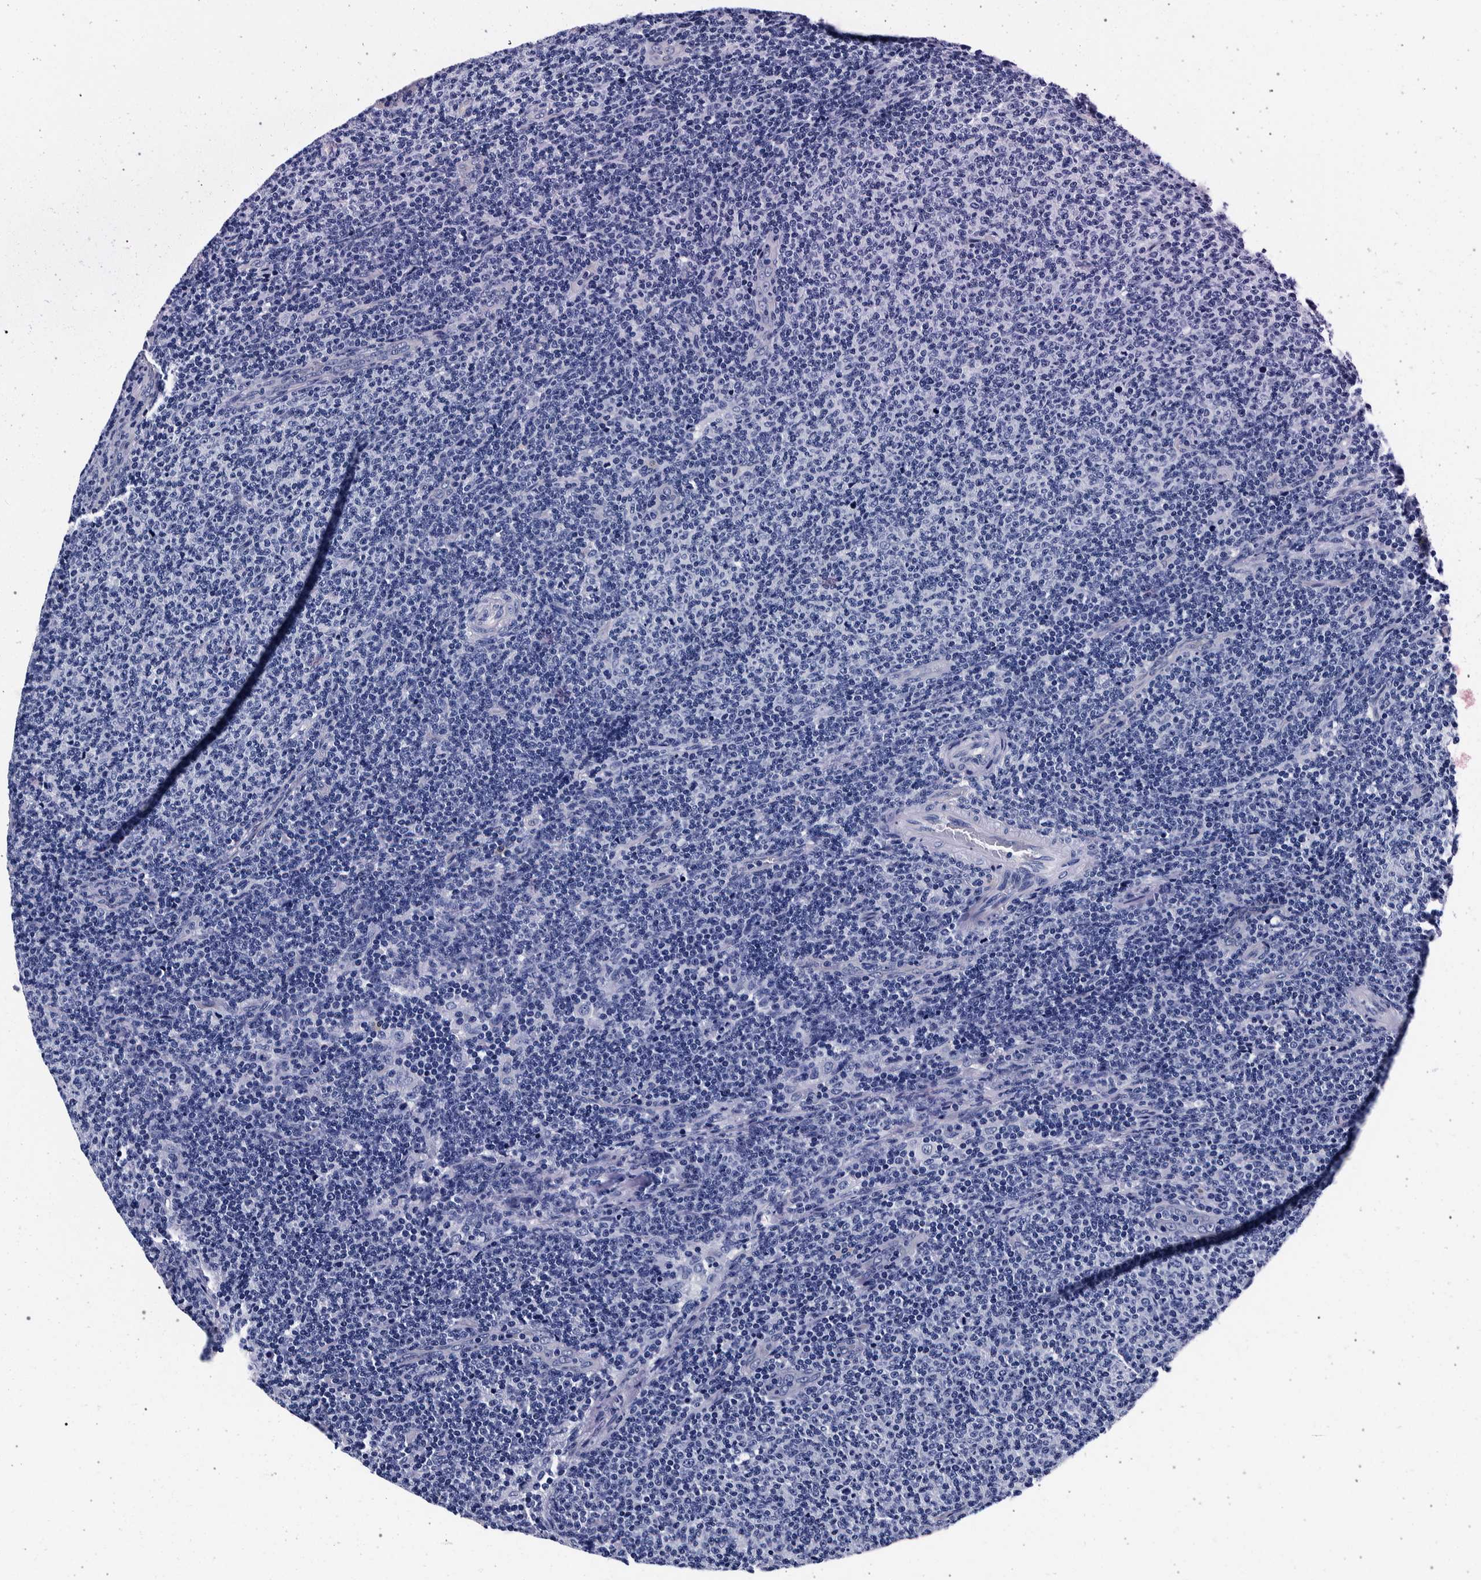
{"staining": {"intensity": "negative", "quantity": "none", "location": "none"}, "tissue": "lymphoma", "cell_type": "Tumor cells", "image_type": "cancer", "snomed": [{"axis": "morphology", "description": "Malignant lymphoma, non-Hodgkin's type, Low grade"}, {"axis": "topography", "description": "Lymph node"}], "caption": "A histopathology image of malignant lymphoma, non-Hodgkin's type (low-grade) stained for a protein displays no brown staining in tumor cells.", "gene": "NIBAN2", "patient": {"sex": "male", "age": 66}}